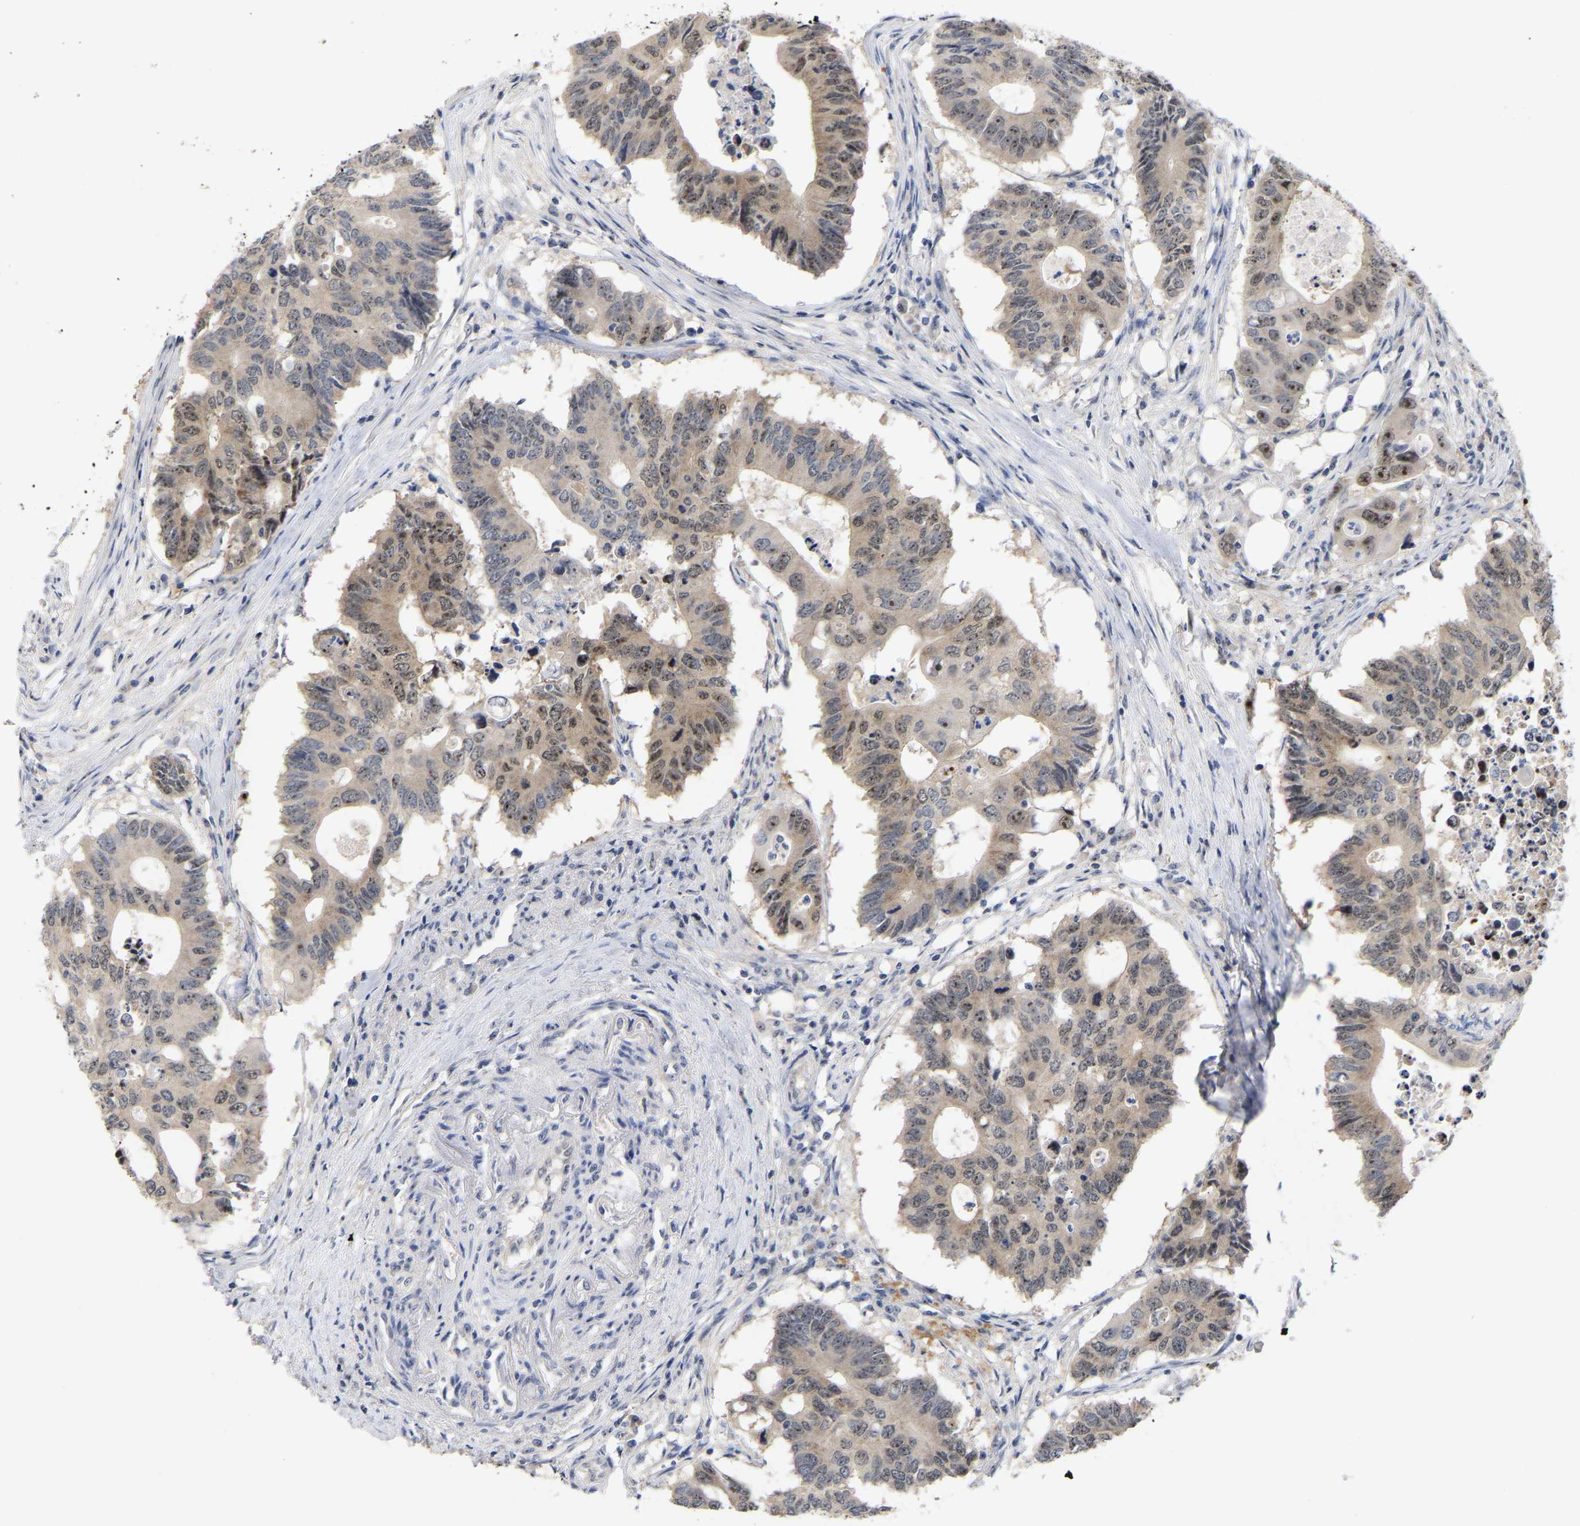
{"staining": {"intensity": "weak", "quantity": "25%-75%", "location": "cytoplasmic/membranous,nuclear"}, "tissue": "colorectal cancer", "cell_type": "Tumor cells", "image_type": "cancer", "snomed": [{"axis": "morphology", "description": "Adenocarcinoma, NOS"}, {"axis": "topography", "description": "Colon"}], "caption": "Tumor cells display weak cytoplasmic/membranous and nuclear positivity in approximately 25%-75% of cells in colorectal cancer.", "gene": "NLE1", "patient": {"sex": "male", "age": 71}}